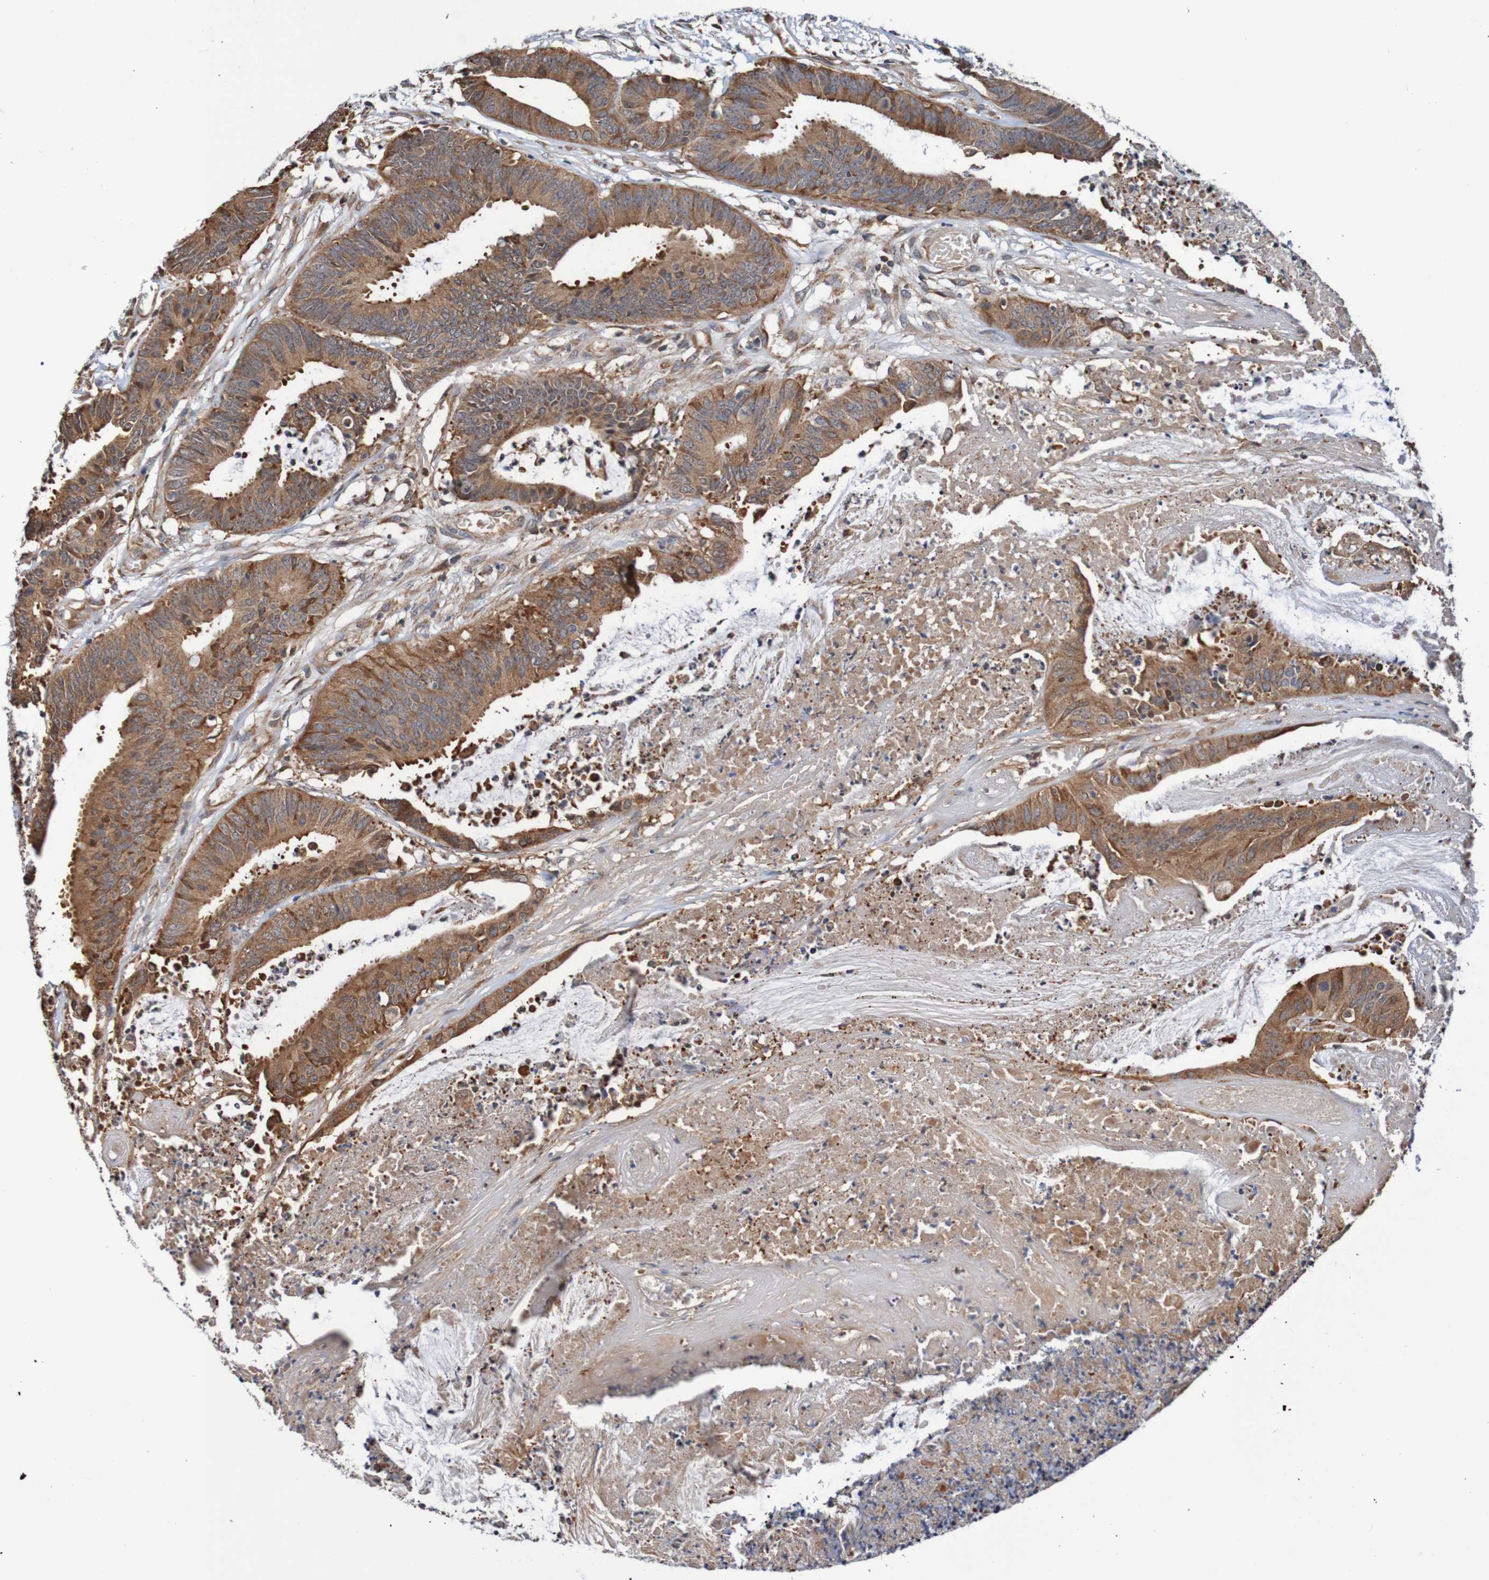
{"staining": {"intensity": "moderate", "quantity": ">75%", "location": "cytoplasmic/membranous"}, "tissue": "colorectal cancer", "cell_type": "Tumor cells", "image_type": "cancer", "snomed": [{"axis": "morphology", "description": "Adenocarcinoma, NOS"}, {"axis": "topography", "description": "Rectum"}], "caption": "Moderate cytoplasmic/membranous protein expression is seen in about >75% of tumor cells in colorectal cancer (adenocarcinoma). The protein of interest is shown in brown color, while the nuclei are stained blue.", "gene": "AXIN1", "patient": {"sex": "female", "age": 66}}